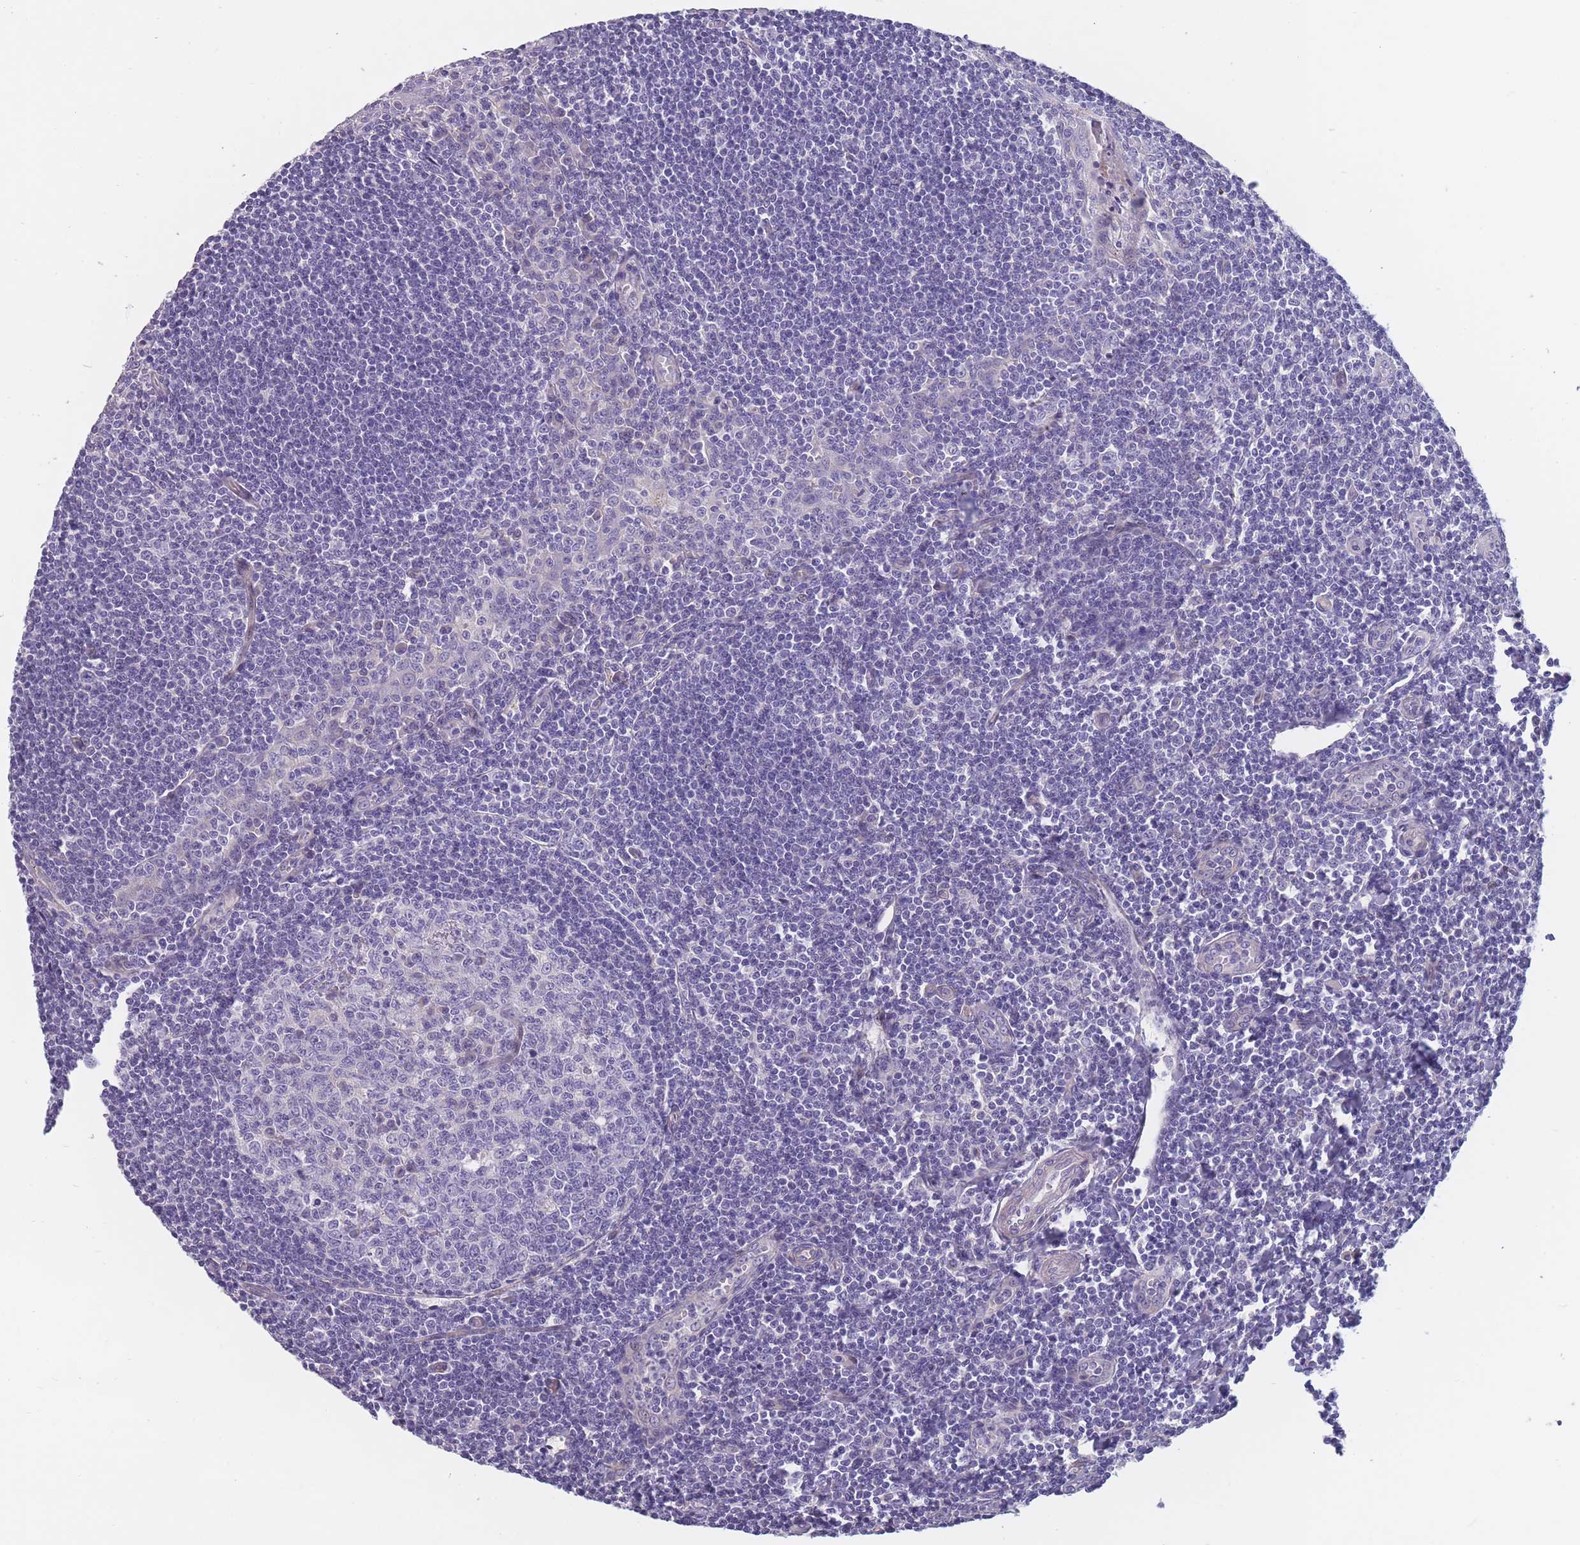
{"staining": {"intensity": "negative", "quantity": "none", "location": "none"}, "tissue": "tonsil", "cell_type": "Germinal center cells", "image_type": "normal", "snomed": [{"axis": "morphology", "description": "Normal tissue, NOS"}, {"axis": "topography", "description": "Tonsil"}], "caption": "The image exhibits no staining of germinal center cells in benign tonsil.", "gene": "FAM83F", "patient": {"sex": "male", "age": 27}}